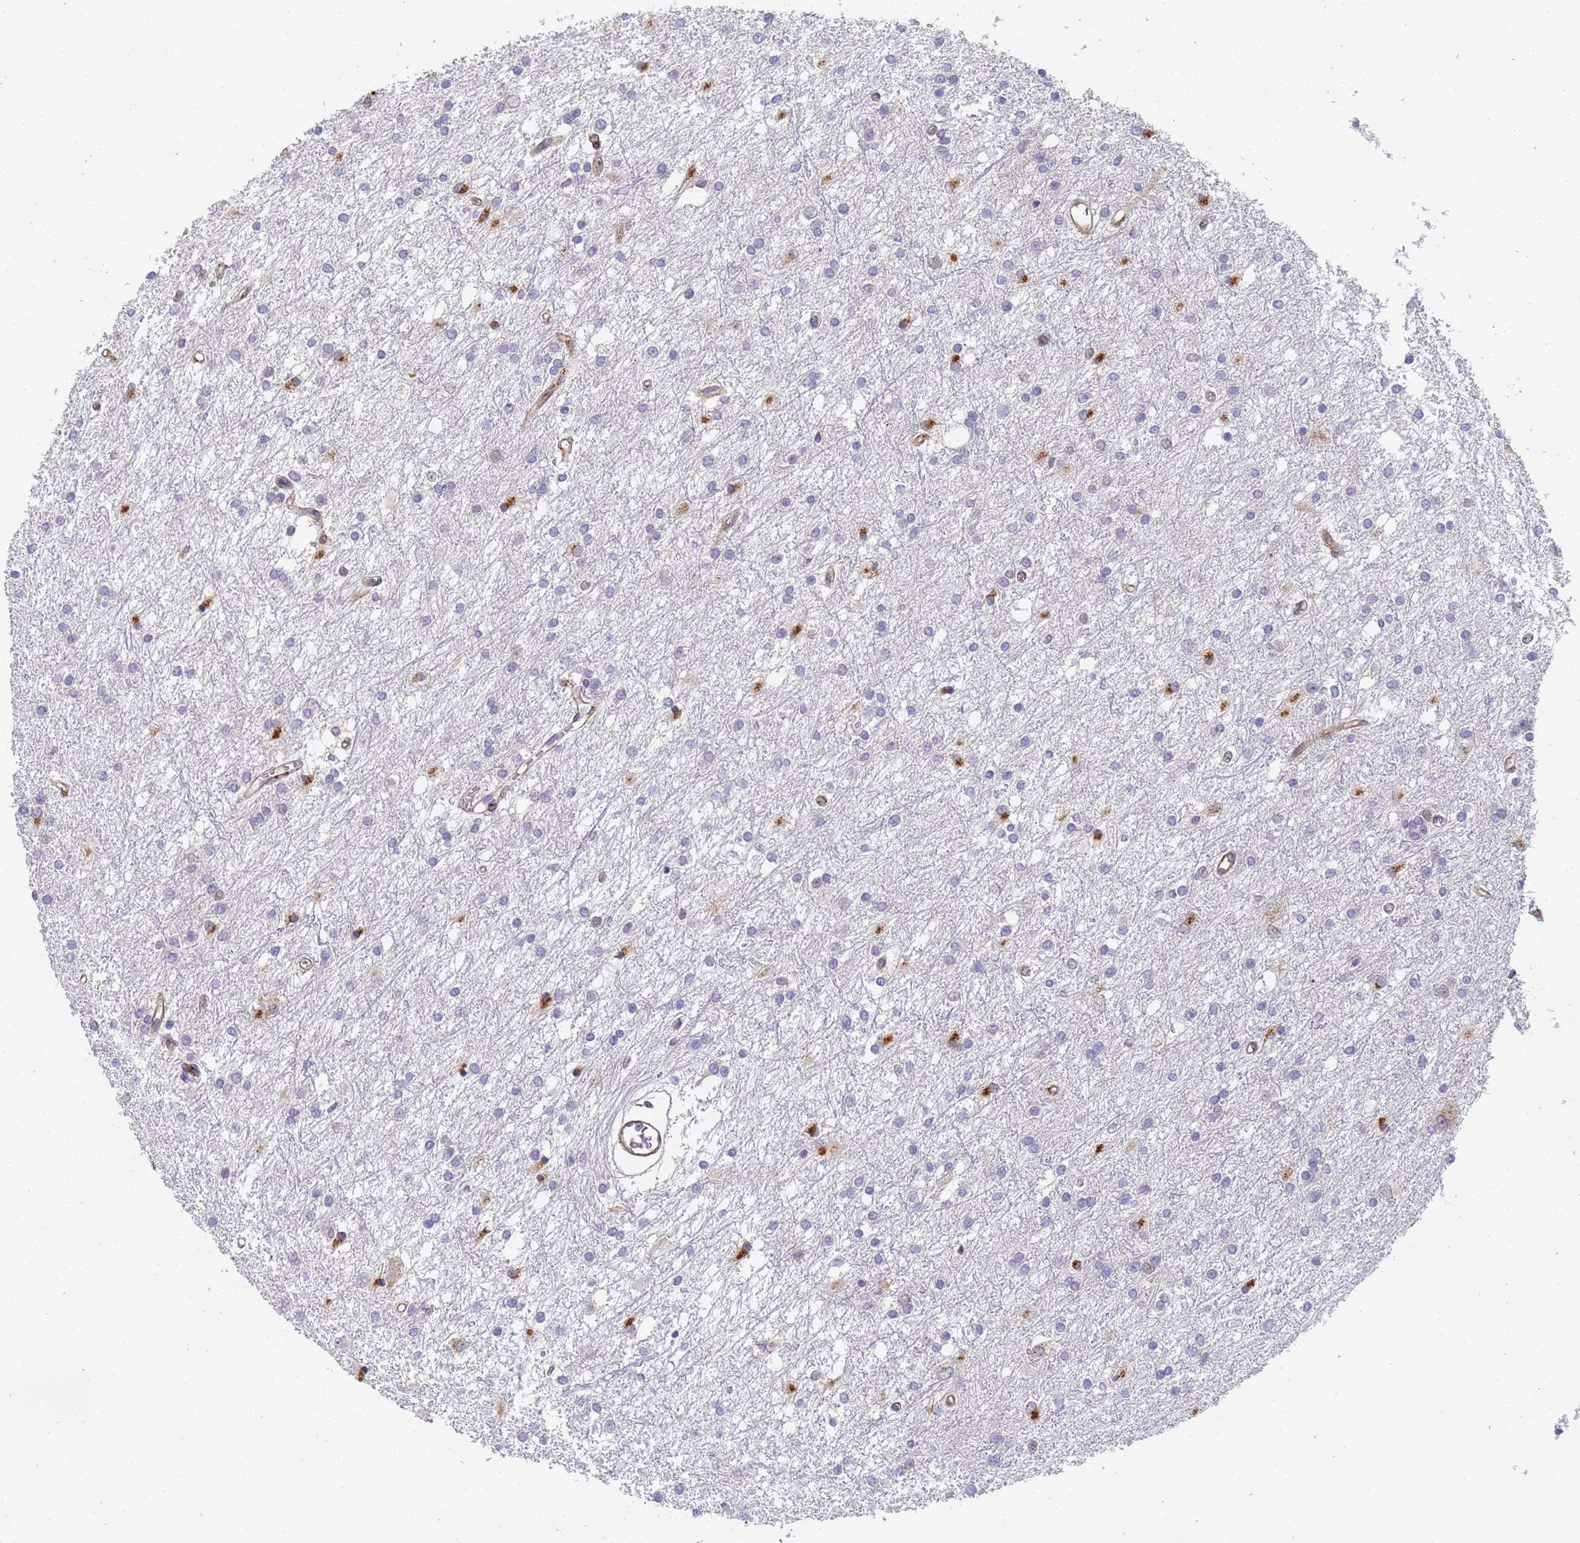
{"staining": {"intensity": "strong", "quantity": "<25%", "location": "cytoplasmic/membranous"}, "tissue": "glioma", "cell_type": "Tumor cells", "image_type": "cancer", "snomed": [{"axis": "morphology", "description": "Glioma, malignant, High grade"}, {"axis": "topography", "description": "Brain"}], "caption": "Protein expression analysis of human glioma reveals strong cytoplasmic/membranous positivity in approximately <25% of tumor cells.", "gene": "IGFBP7", "patient": {"sex": "female", "age": 50}}